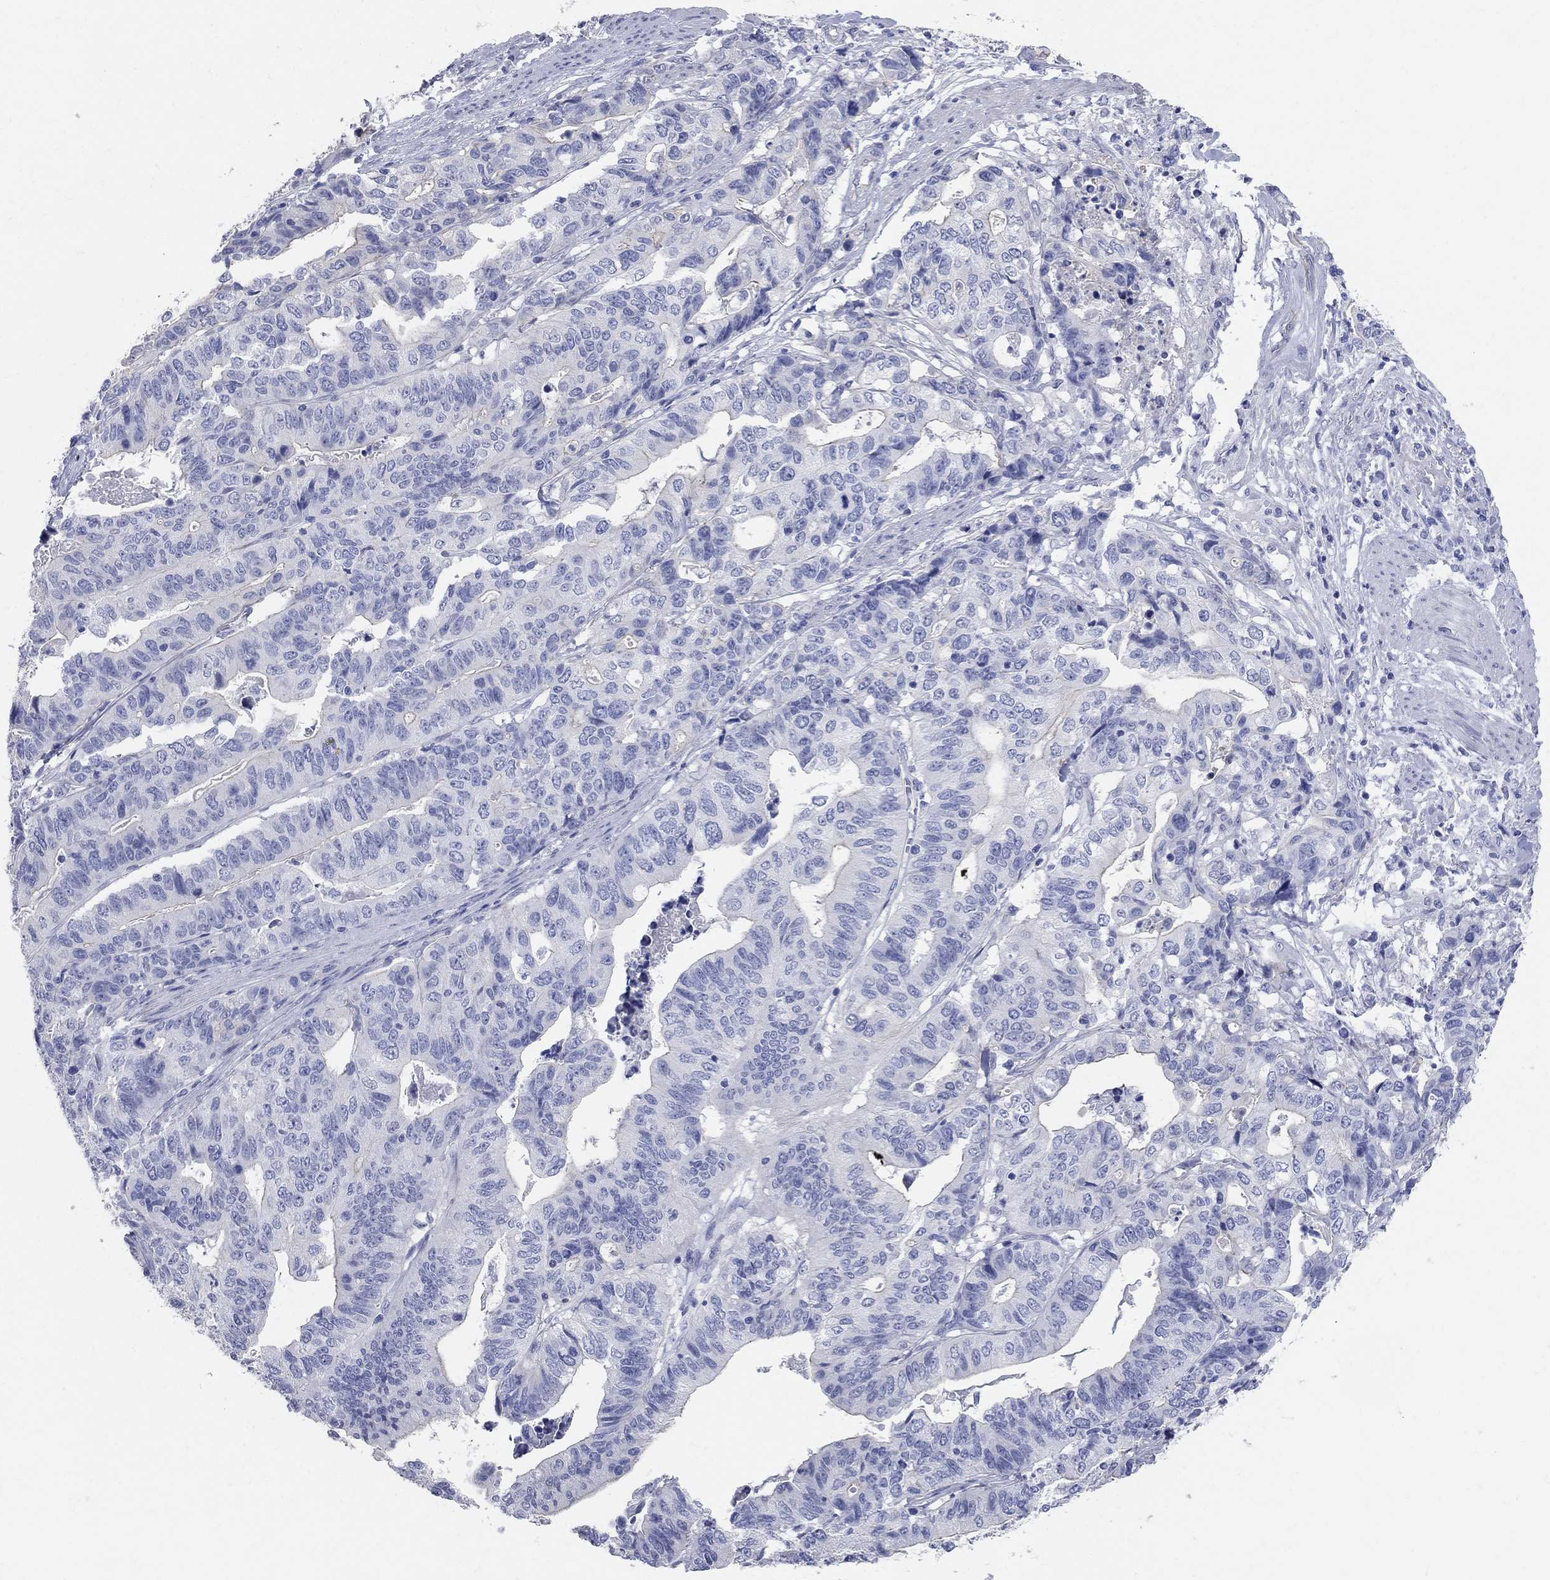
{"staining": {"intensity": "negative", "quantity": "none", "location": "none"}, "tissue": "stomach cancer", "cell_type": "Tumor cells", "image_type": "cancer", "snomed": [{"axis": "morphology", "description": "Adenocarcinoma, NOS"}, {"axis": "topography", "description": "Stomach, upper"}], "caption": "IHC photomicrograph of neoplastic tissue: human adenocarcinoma (stomach) stained with DAB displays no significant protein staining in tumor cells.", "gene": "AOX1", "patient": {"sex": "female", "age": 67}}